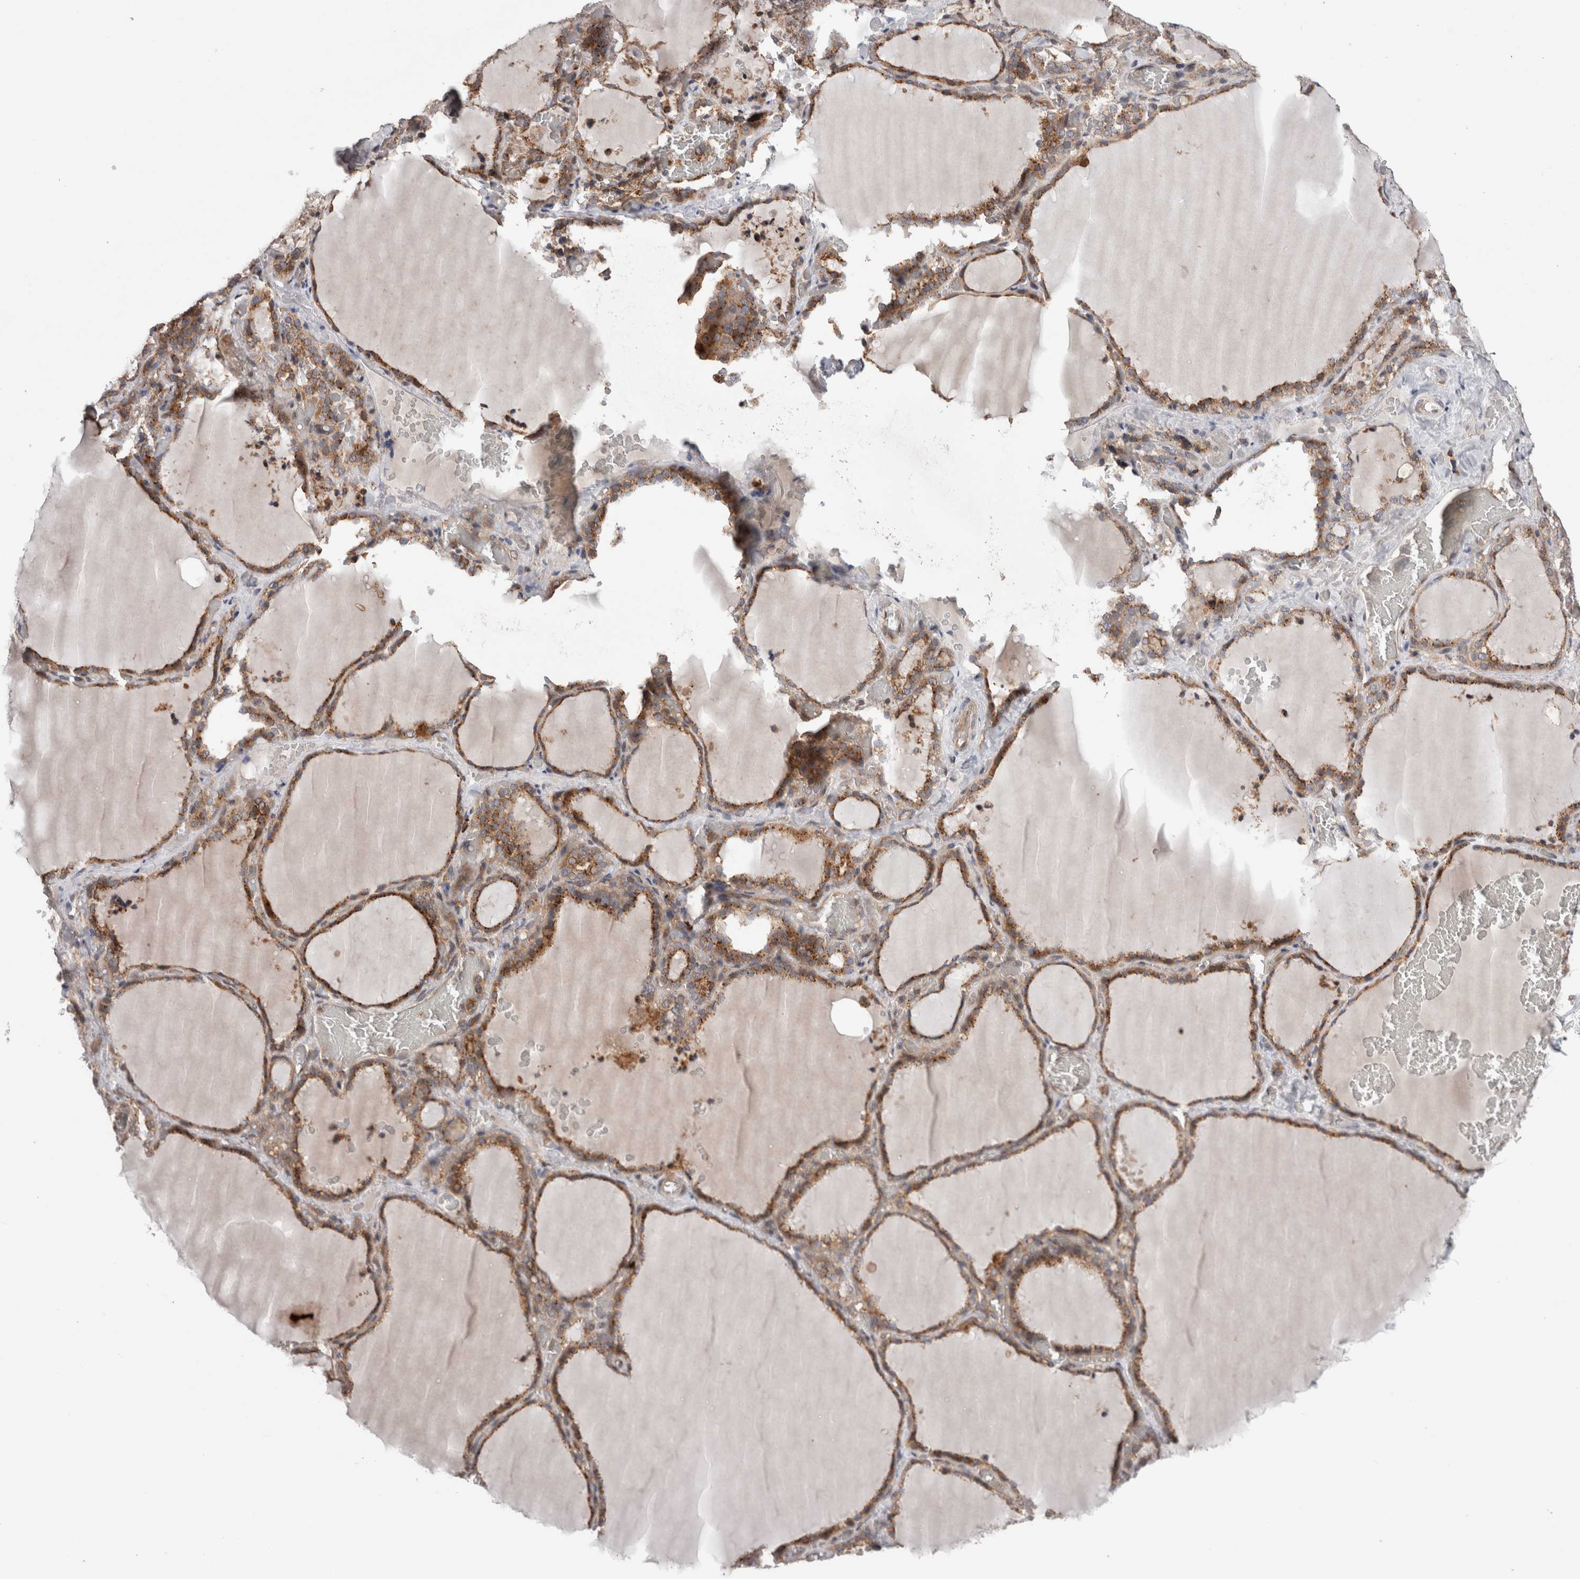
{"staining": {"intensity": "moderate", "quantity": ">75%", "location": "cytoplasmic/membranous"}, "tissue": "thyroid gland", "cell_type": "Glandular cells", "image_type": "normal", "snomed": [{"axis": "morphology", "description": "Normal tissue, NOS"}, {"axis": "topography", "description": "Thyroid gland"}], "caption": "Immunohistochemistry (IHC) of benign human thyroid gland exhibits medium levels of moderate cytoplasmic/membranous positivity in approximately >75% of glandular cells. Ihc stains the protein in brown and the nuclei are stained blue.", "gene": "TRIM5", "patient": {"sex": "female", "age": 22}}